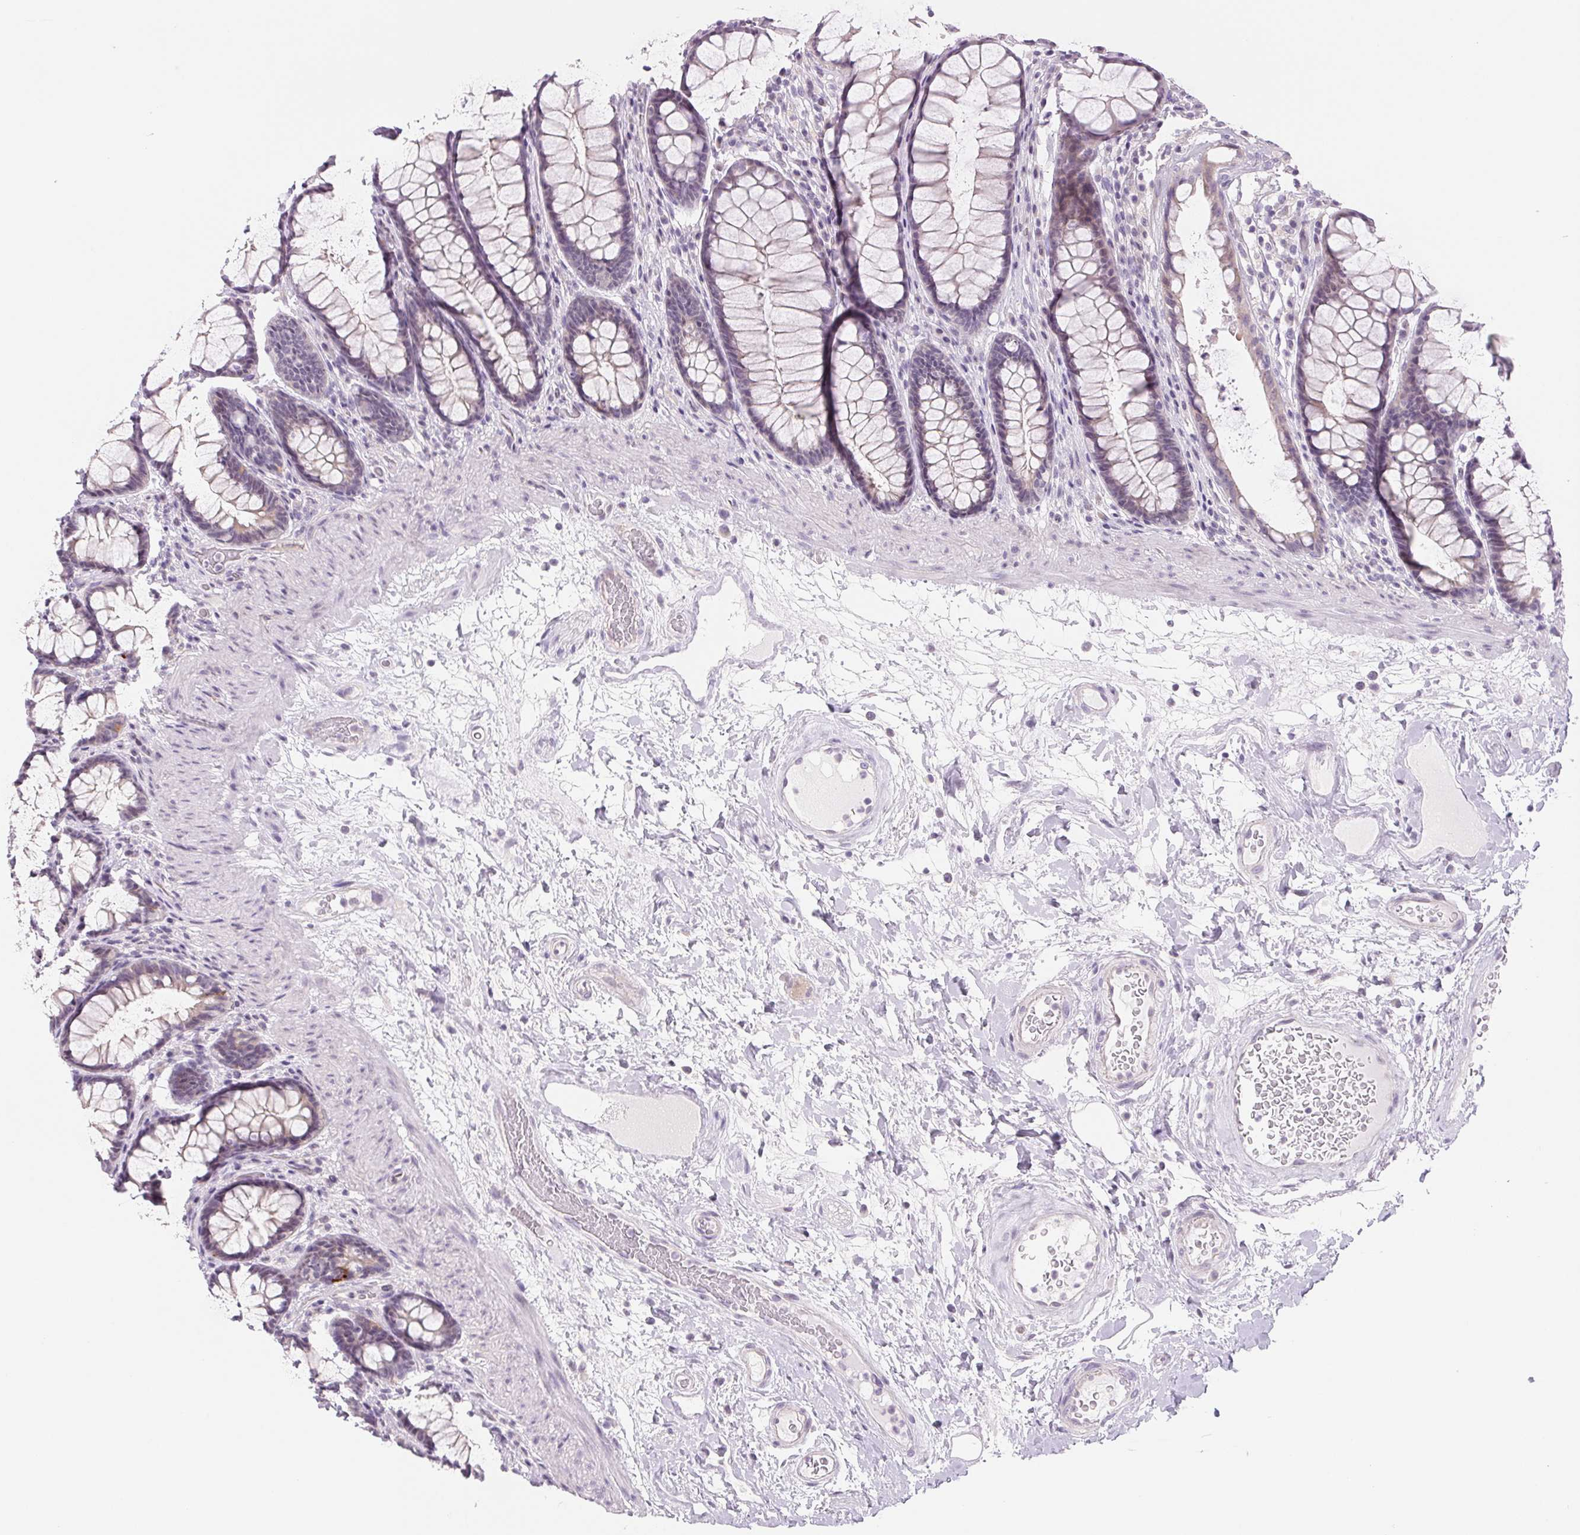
{"staining": {"intensity": "weak", "quantity": "<25%", "location": "cytoplasmic/membranous"}, "tissue": "rectum", "cell_type": "Glandular cells", "image_type": "normal", "snomed": [{"axis": "morphology", "description": "Normal tissue, NOS"}, {"axis": "topography", "description": "Rectum"}], "caption": "Protein analysis of unremarkable rectum shows no significant expression in glandular cells. (Stains: DAB (3,3'-diaminobenzidine) immunohistochemistry (IHC) with hematoxylin counter stain, Microscopy: brightfield microscopy at high magnification).", "gene": "CCDC168", "patient": {"sex": "male", "age": 72}}